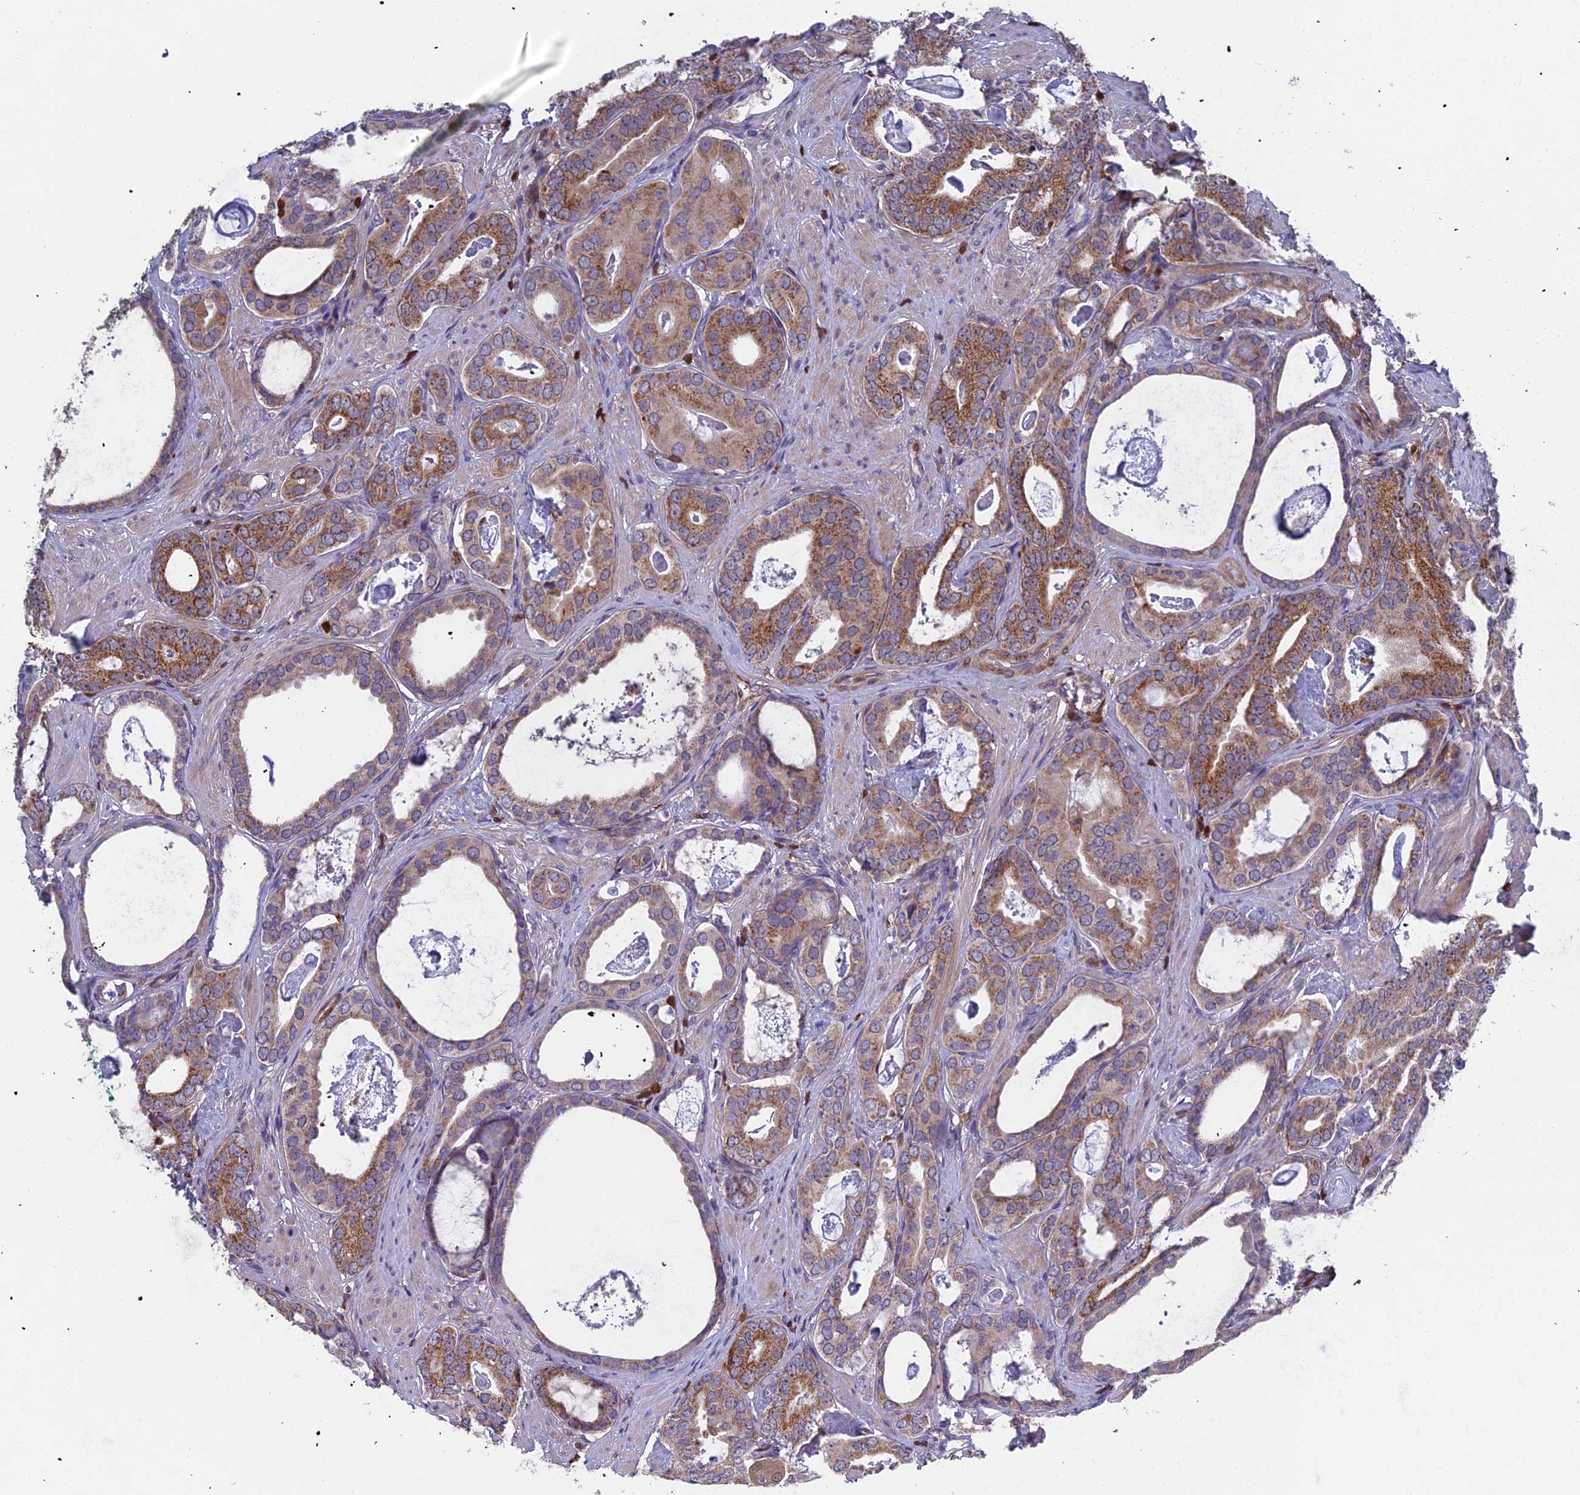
{"staining": {"intensity": "moderate", "quantity": ">75%", "location": "cytoplasmic/membranous"}, "tissue": "prostate cancer", "cell_type": "Tumor cells", "image_type": "cancer", "snomed": [{"axis": "morphology", "description": "Adenocarcinoma, Low grade"}, {"axis": "topography", "description": "Prostate"}], "caption": "This is a photomicrograph of immunohistochemistry (IHC) staining of prostate adenocarcinoma (low-grade), which shows moderate staining in the cytoplasmic/membranous of tumor cells.", "gene": "GALK2", "patient": {"sex": "male", "age": 71}}